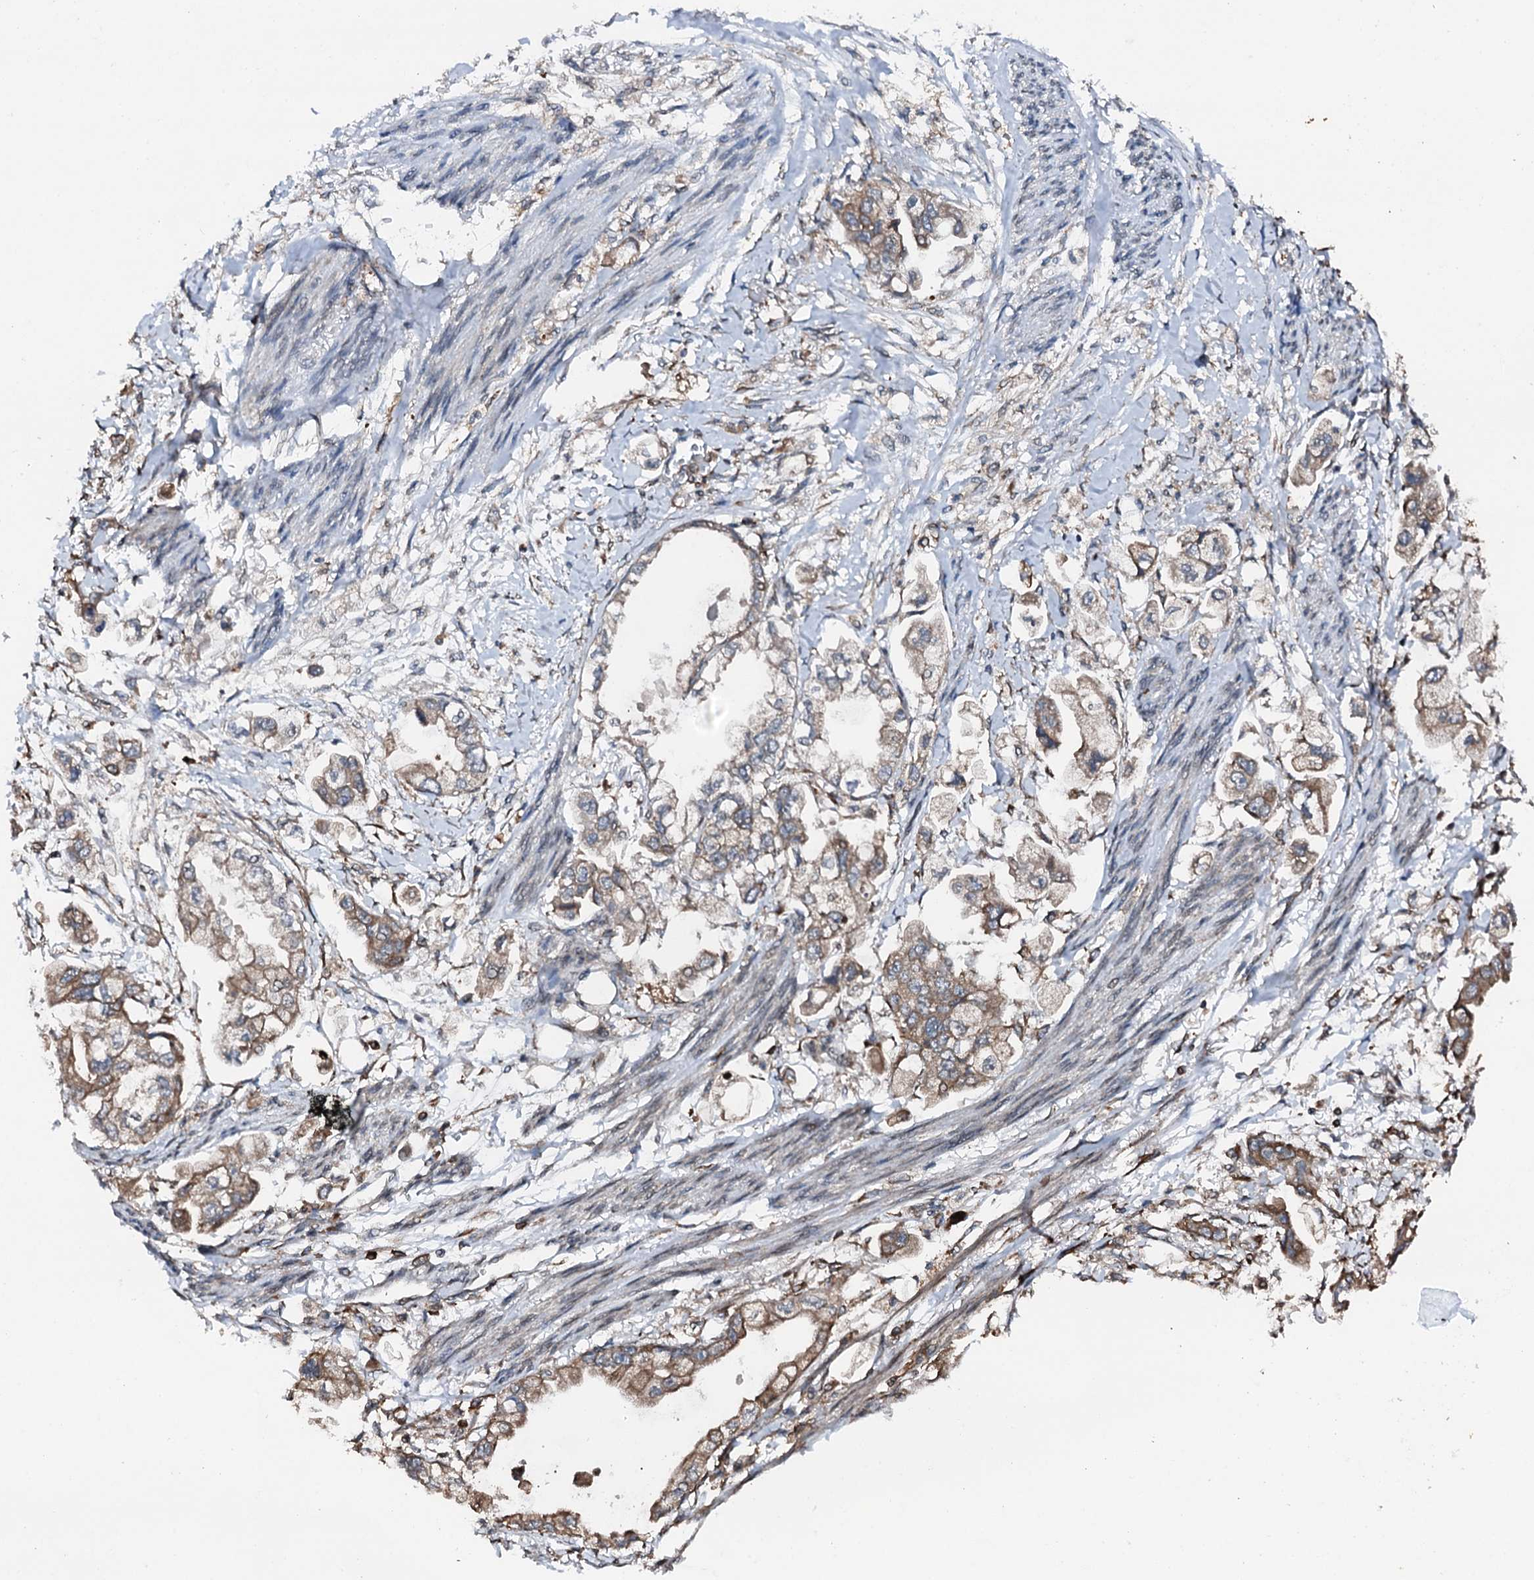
{"staining": {"intensity": "moderate", "quantity": "25%-75%", "location": "cytoplasmic/membranous"}, "tissue": "stomach cancer", "cell_type": "Tumor cells", "image_type": "cancer", "snomed": [{"axis": "morphology", "description": "Adenocarcinoma, NOS"}, {"axis": "topography", "description": "Stomach"}], "caption": "This is a histology image of immunohistochemistry staining of adenocarcinoma (stomach), which shows moderate expression in the cytoplasmic/membranous of tumor cells.", "gene": "EDC4", "patient": {"sex": "male", "age": 62}}